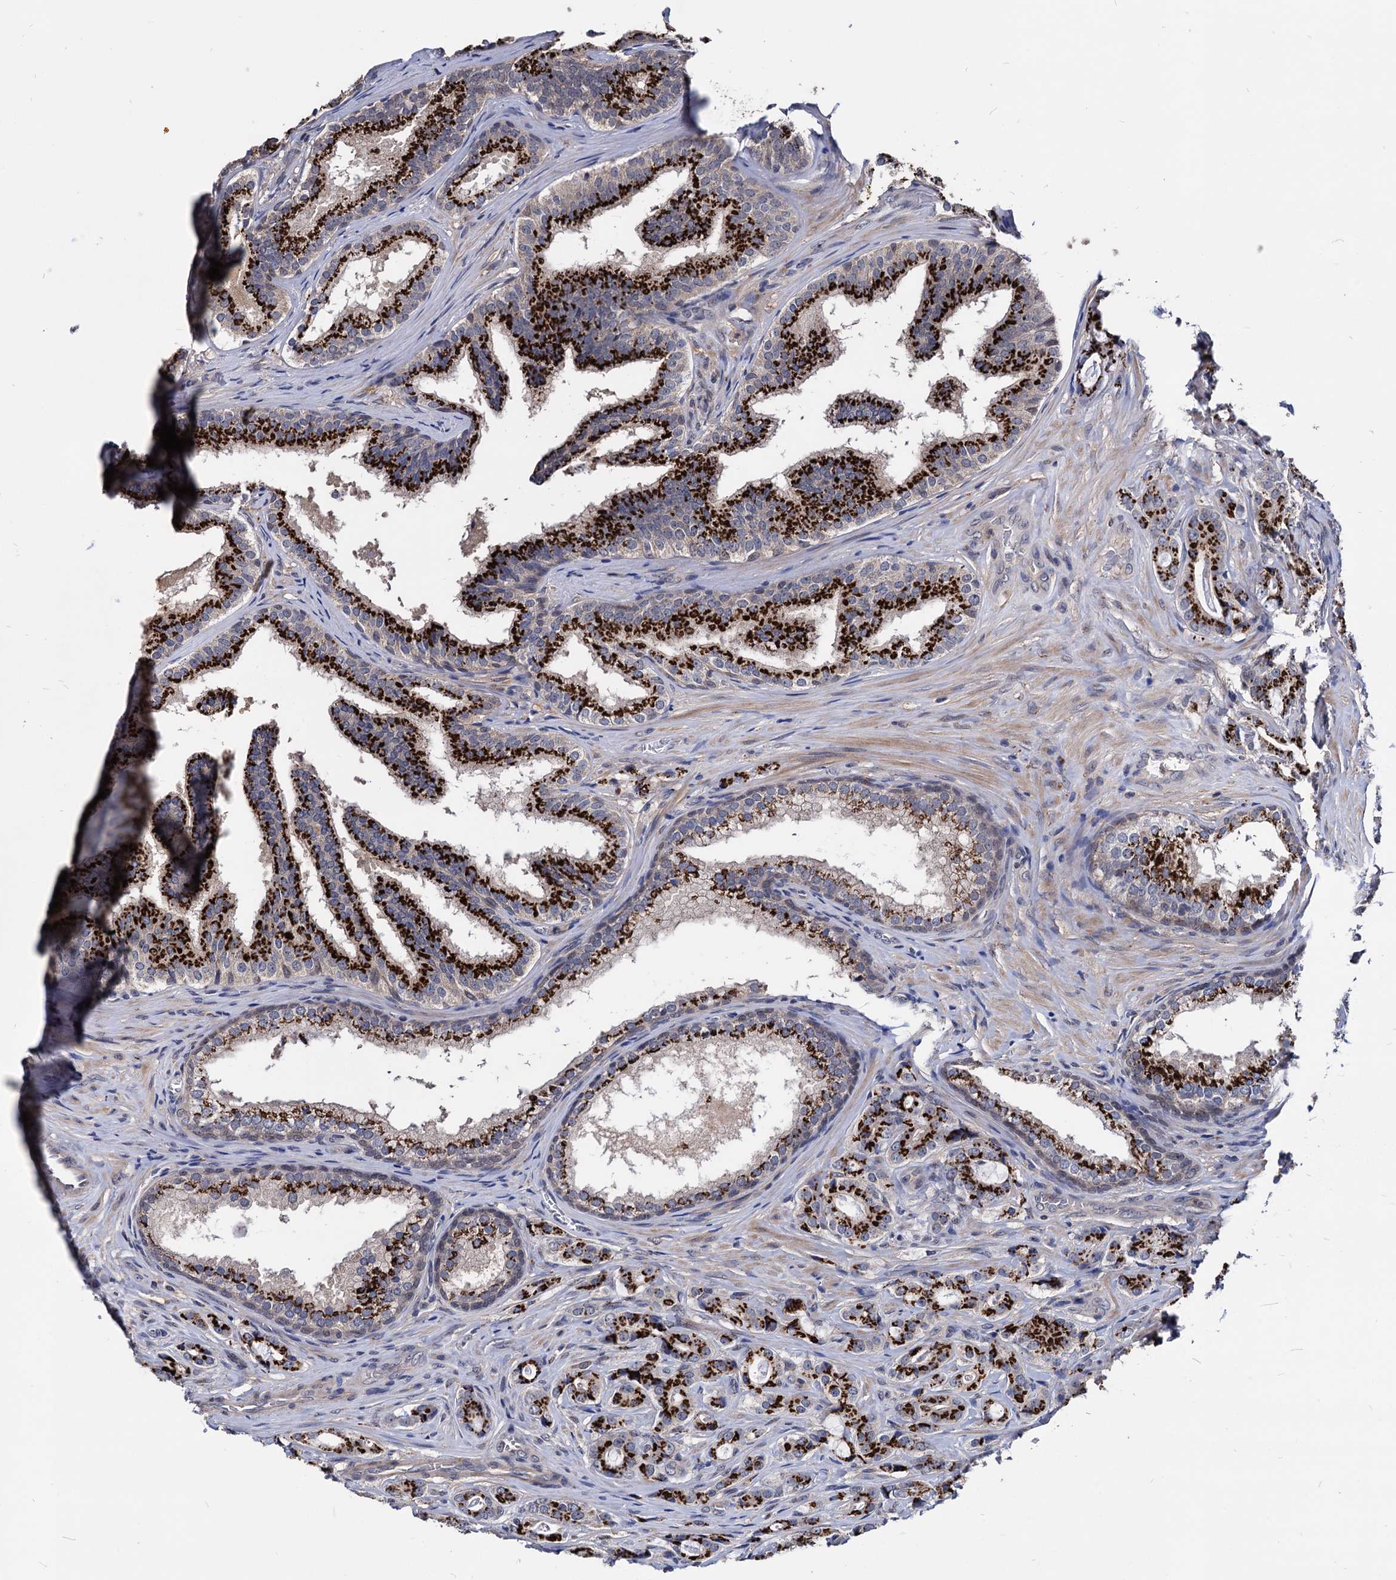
{"staining": {"intensity": "strong", "quantity": ">75%", "location": "cytoplasmic/membranous"}, "tissue": "prostate cancer", "cell_type": "Tumor cells", "image_type": "cancer", "snomed": [{"axis": "morphology", "description": "Adenocarcinoma, High grade"}, {"axis": "topography", "description": "Prostate"}], "caption": "Human prostate cancer (high-grade adenocarcinoma) stained with a protein marker shows strong staining in tumor cells.", "gene": "ESD", "patient": {"sex": "male", "age": 63}}